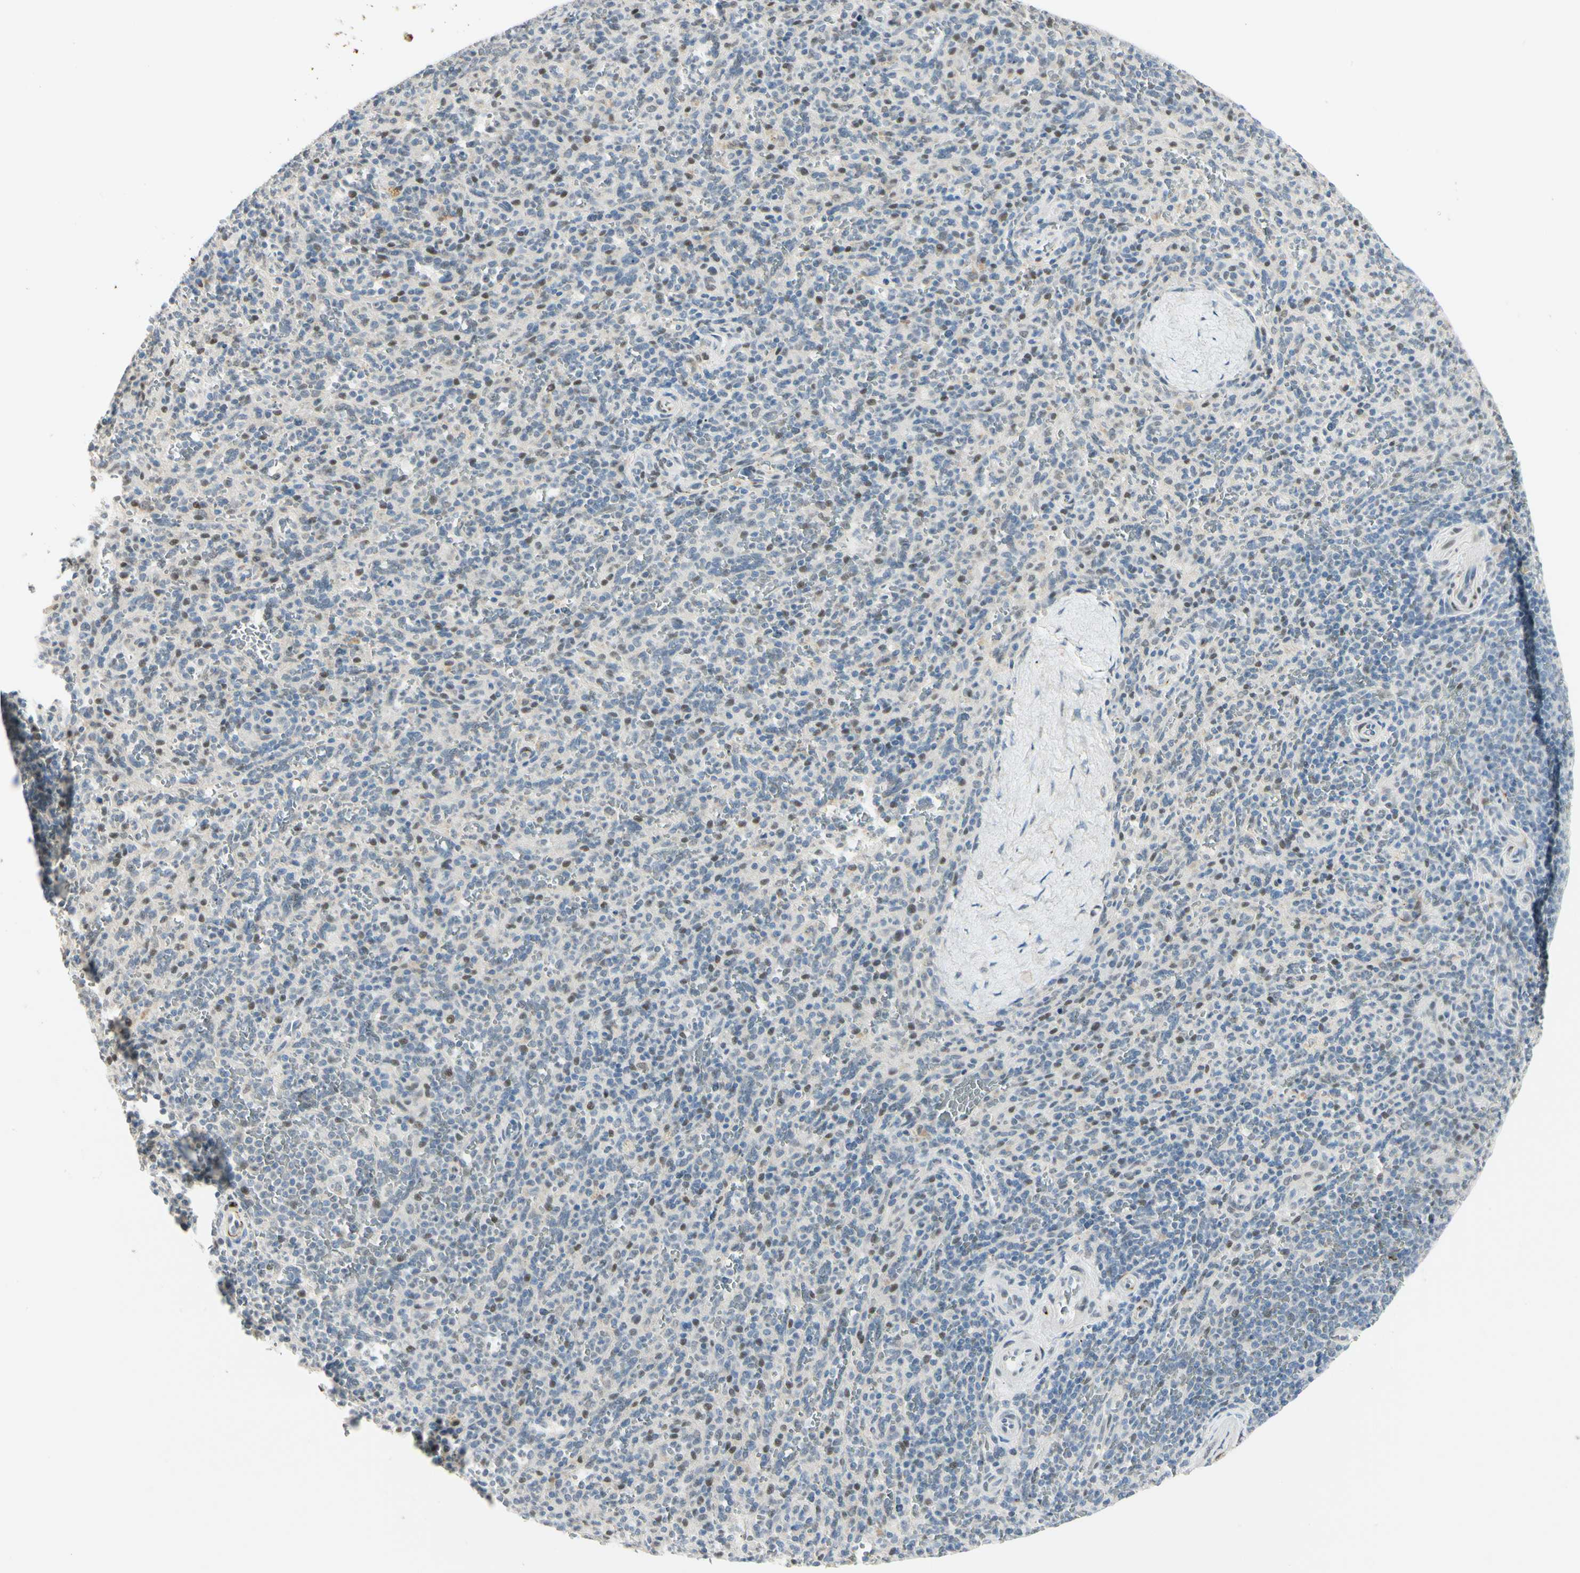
{"staining": {"intensity": "moderate", "quantity": "<25%", "location": "nuclear"}, "tissue": "spleen", "cell_type": "Cells in red pulp", "image_type": "normal", "snomed": [{"axis": "morphology", "description": "Normal tissue, NOS"}, {"axis": "topography", "description": "Spleen"}], "caption": "This histopathology image exhibits immunohistochemistry staining of normal spleen, with low moderate nuclear expression in about <25% of cells in red pulp.", "gene": "ATXN1", "patient": {"sex": "male", "age": 36}}